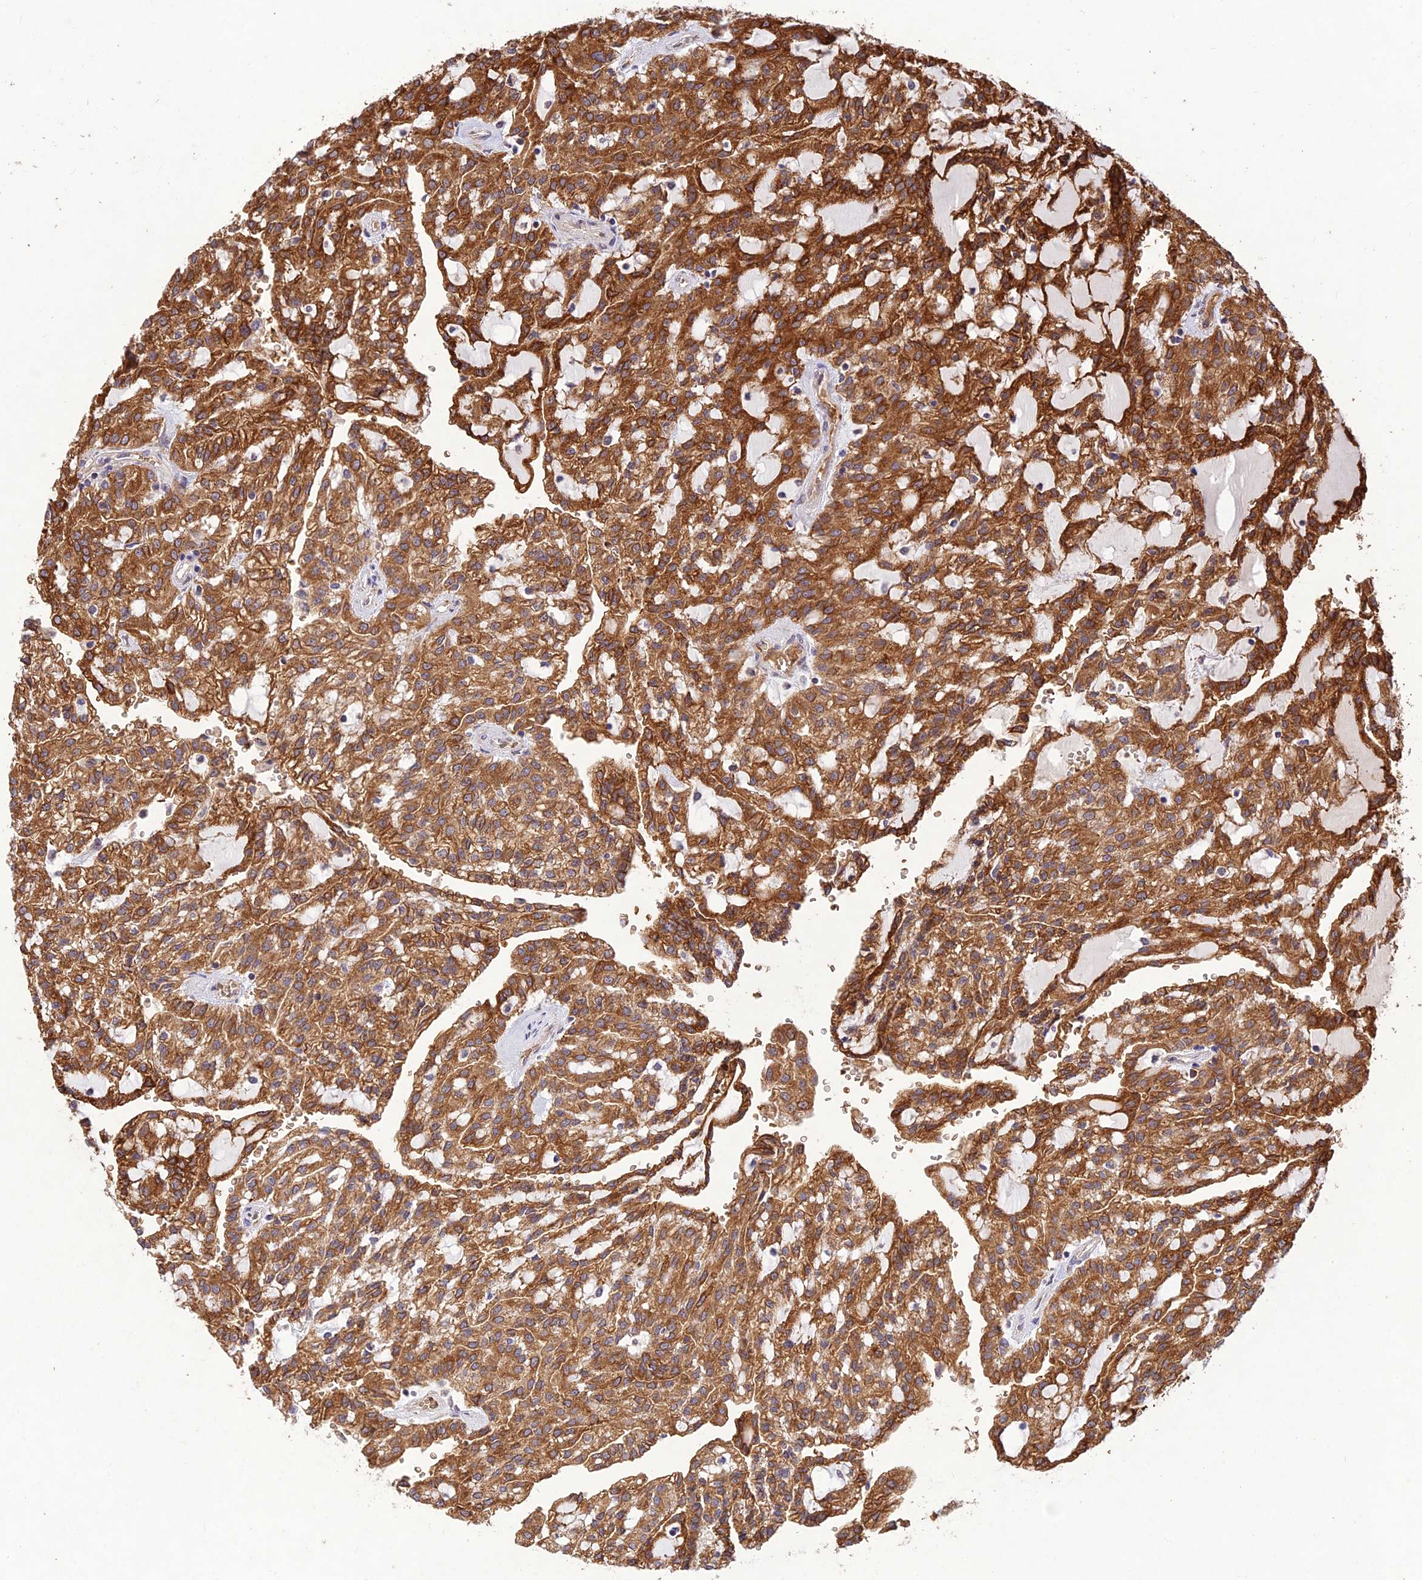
{"staining": {"intensity": "moderate", "quantity": ">75%", "location": "cytoplasmic/membranous"}, "tissue": "renal cancer", "cell_type": "Tumor cells", "image_type": "cancer", "snomed": [{"axis": "morphology", "description": "Adenocarcinoma, NOS"}, {"axis": "topography", "description": "Kidney"}], "caption": "This image demonstrates renal cancer stained with immunohistochemistry to label a protein in brown. The cytoplasmic/membranous of tumor cells show moderate positivity for the protein. Nuclei are counter-stained blue.", "gene": "PPP1R11", "patient": {"sex": "male", "age": 63}}